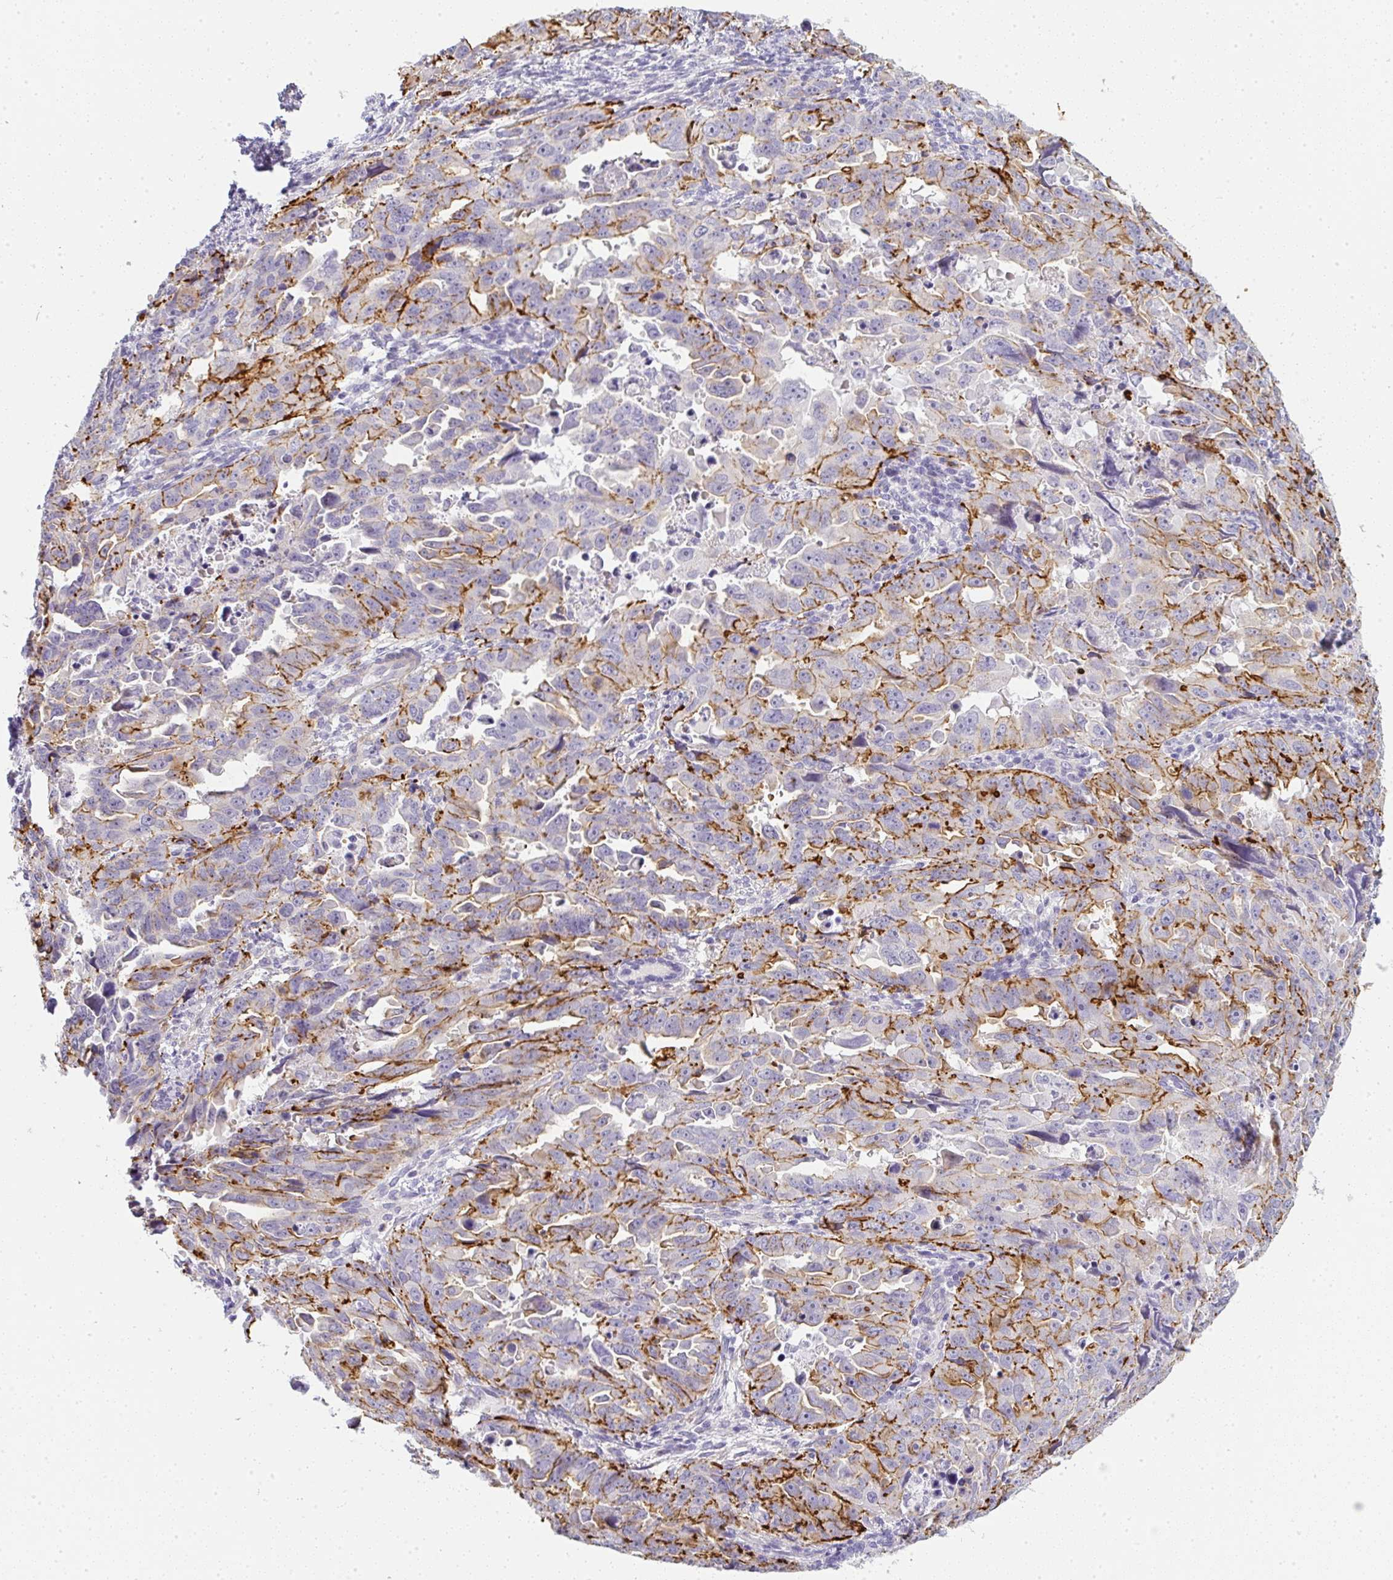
{"staining": {"intensity": "strong", "quantity": "25%-75%", "location": "cytoplasmic/membranous"}, "tissue": "endometrial cancer", "cell_type": "Tumor cells", "image_type": "cancer", "snomed": [{"axis": "morphology", "description": "Adenocarcinoma, NOS"}, {"axis": "topography", "description": "Endometrium"}], "caption": "The micrograph displays staining of endometrial cancer (adenocarcinoma), revealing strong cytoplasmic/membranous protein staining (brown color) within tumor cells.", "gene": "LPAR4", "patient": {"sex": "female", "age": 65}}